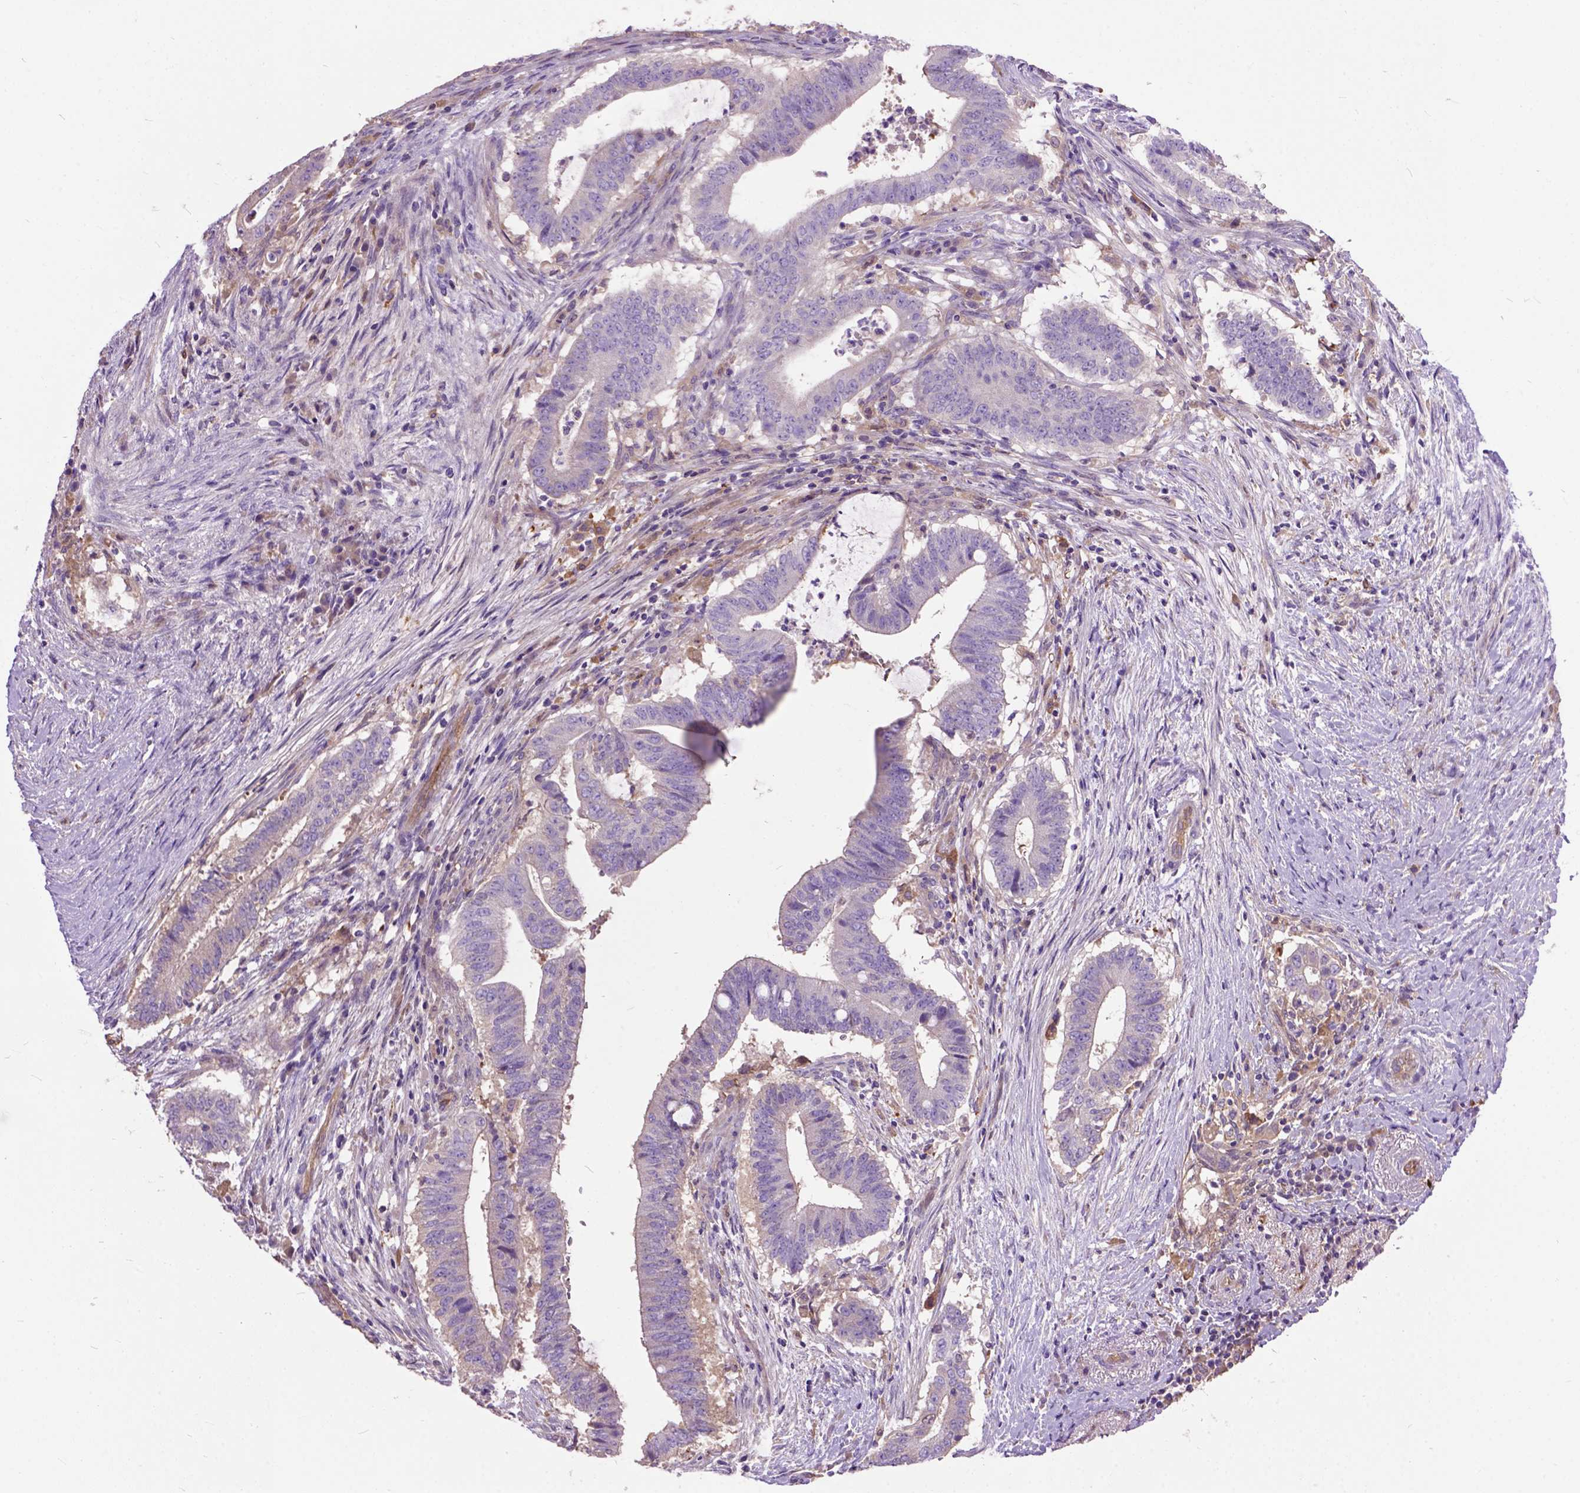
{"staining": {"intensity": "negative", "quantity": "none", "location": "none"}, "tissue": "colorectal cancer", "cell_type": "Tumor cells", "image_type": "cancer", "snomed": [{"axis": "morphology", "description": "Adenocarcinoma, NOS"}, {"axis": "topography", "description": "Colon"}], "caption": "IHC micrograph of human colorectal cancer (adenocarcinoma) stained for a protein (brown), which displays no staining in tumor cells. (DAB (3,3'-diaminobenzidine) immunohistochemistry (IHC), high magnification).", "gene": "SEMA4F", "patient": {"sex": "female", "age": 43}}